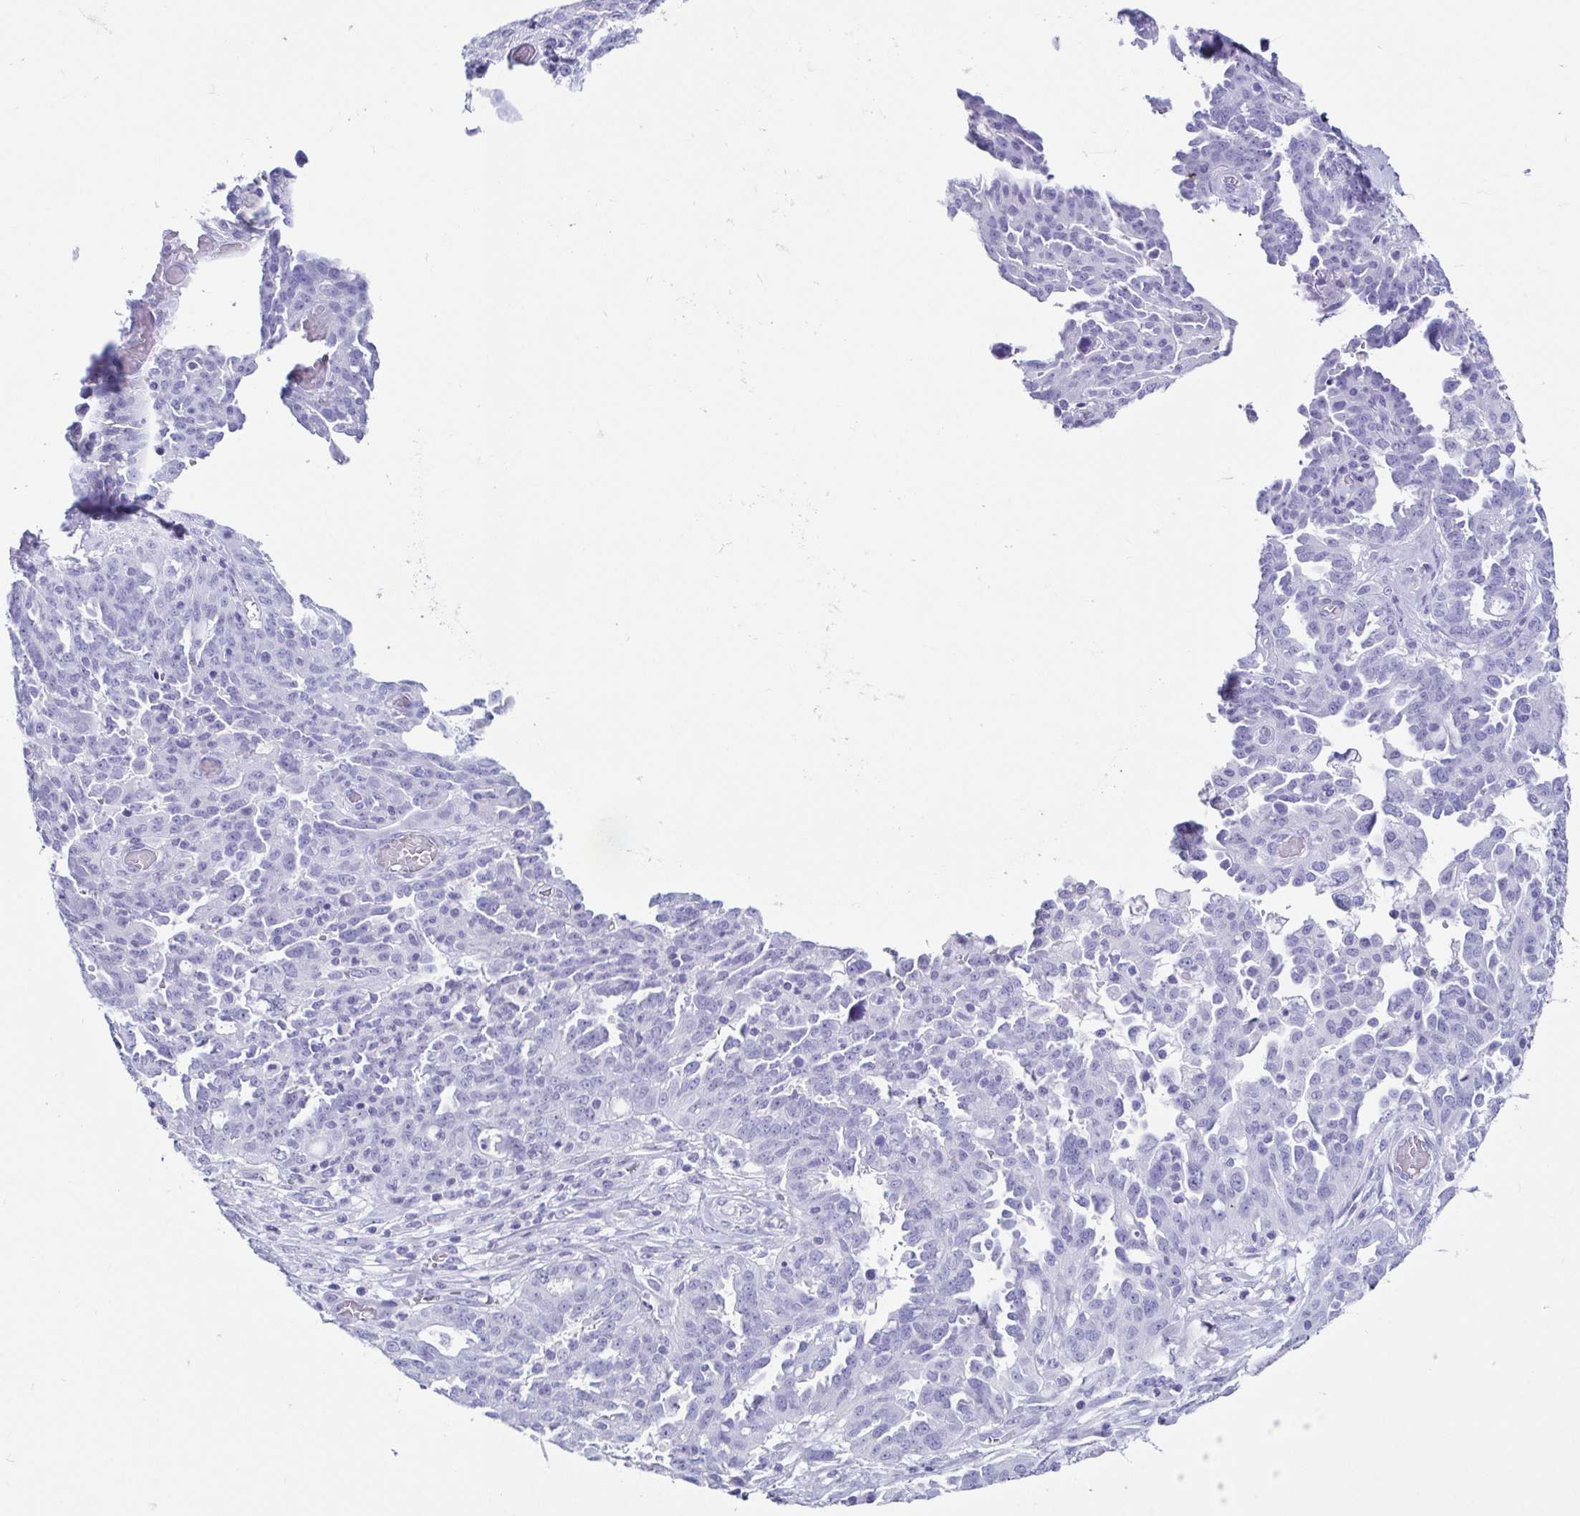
{"staining": {"intensity": "negative", "quantity": "none", "location": "none"}, "tissue": "ovarian cancer", "cell_type": "Tumor cells", "image_type": "cancer", "snomed": [{"axis": "morphology", "description": "Cystadenocarcinoma, serous, NOS"}, {"axis": "topography", "description": "Ovary"}], "caption": "Tumor cells show no significant protein expression in serous cystadenocarcinoma (ovarian).", "gene": "CD164L2", "patient": {"sex": "female", "age": 67}}